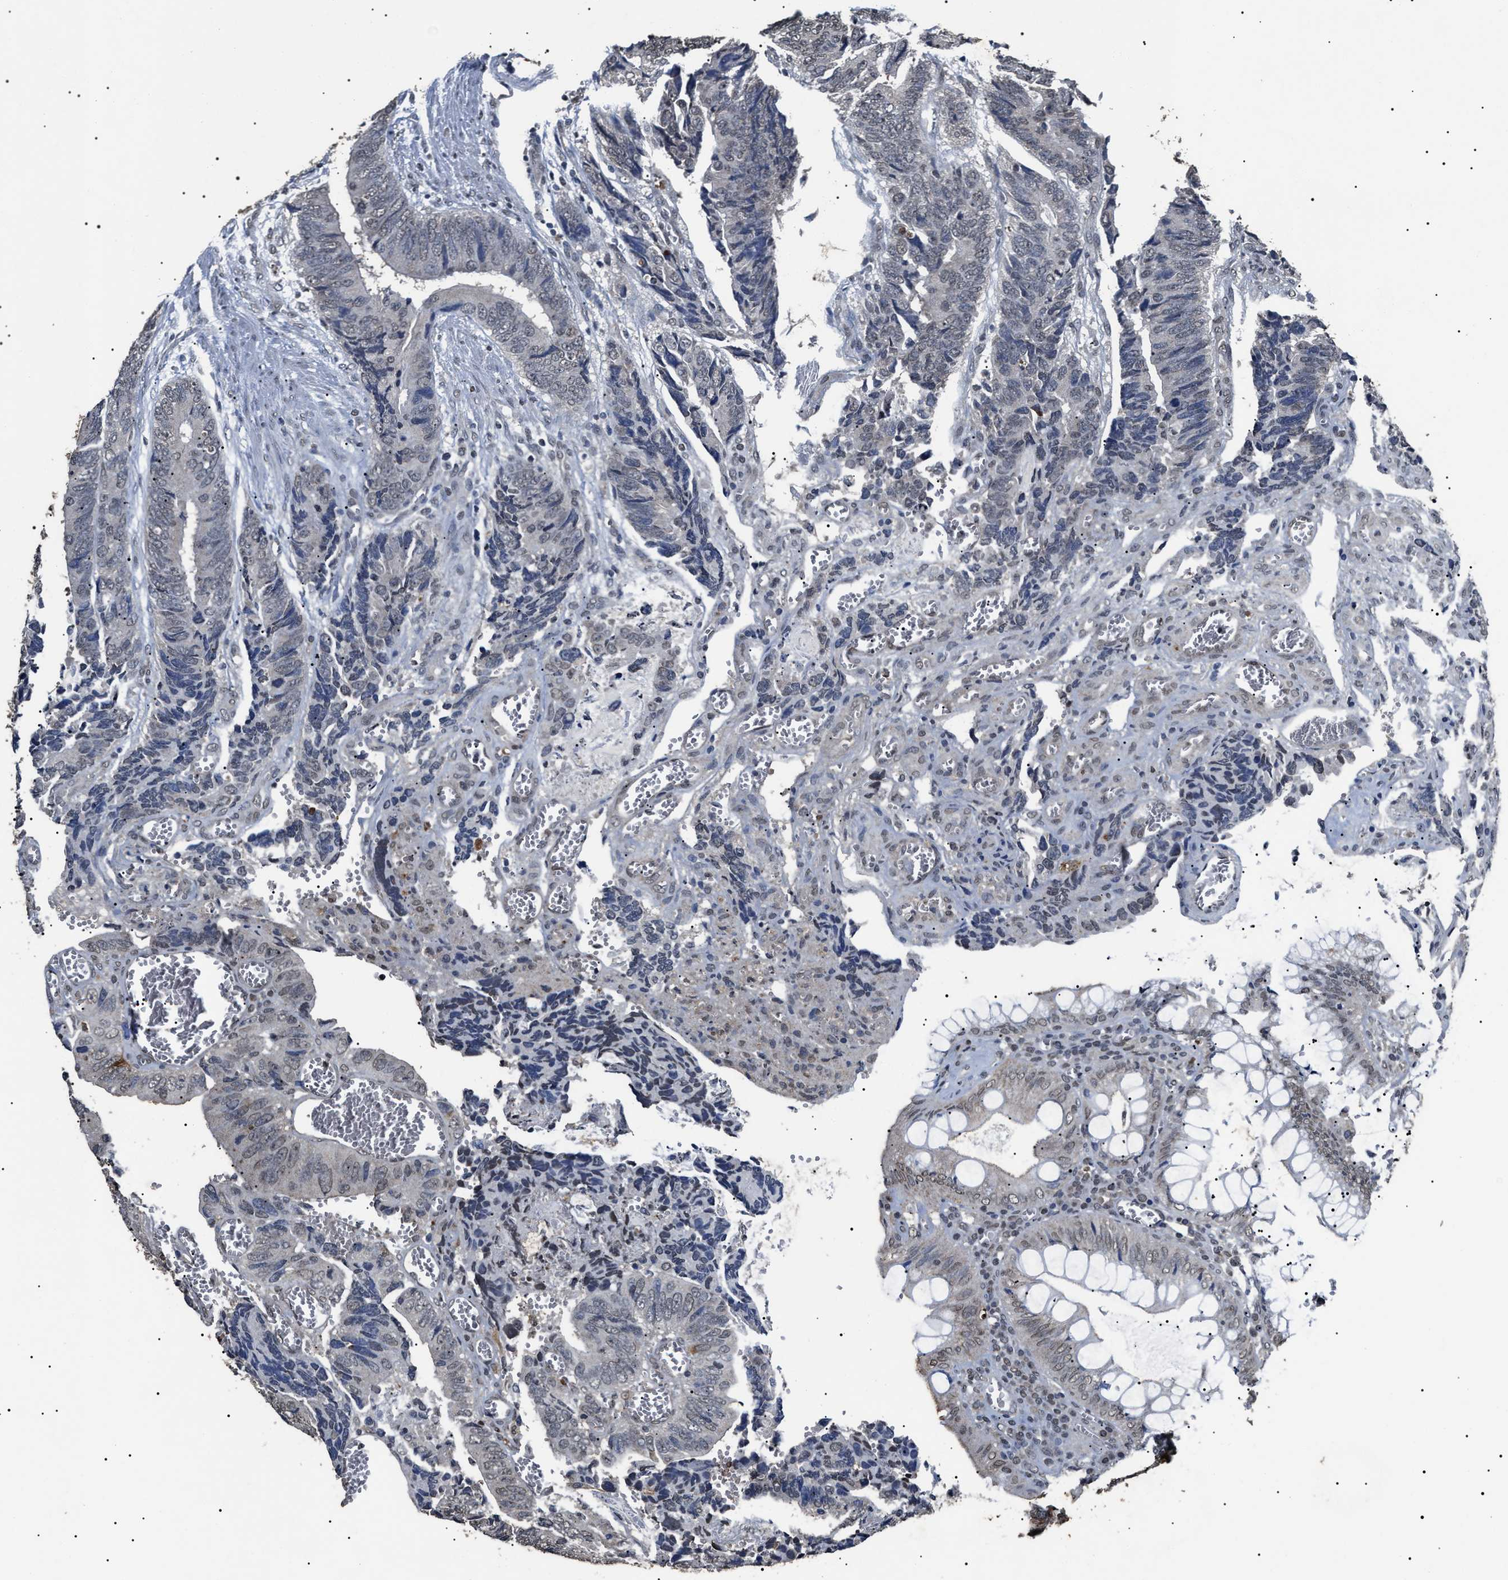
{"staining": {"intensity": "weak", "quantity": "<25%", "location": "nuclear"}, "tissue": "colorectal cancer", "cell_type": "Tumor cells", "image_type": "cancer", "snomed": [{"axis": "morphology", "description": "Adenocarcinoma, NOS"}, {"axis": "topography", "description": "Colon"}], "caption": "Photomicrograph shows no protein staining in tumor cells of colorectal cancer (adenocarcinoma) tissue. (Brightfield microscopy of DAB IHC at high magnification).", "gene": "ANP32E", "patient": {"sex": "male", "age": 72}}